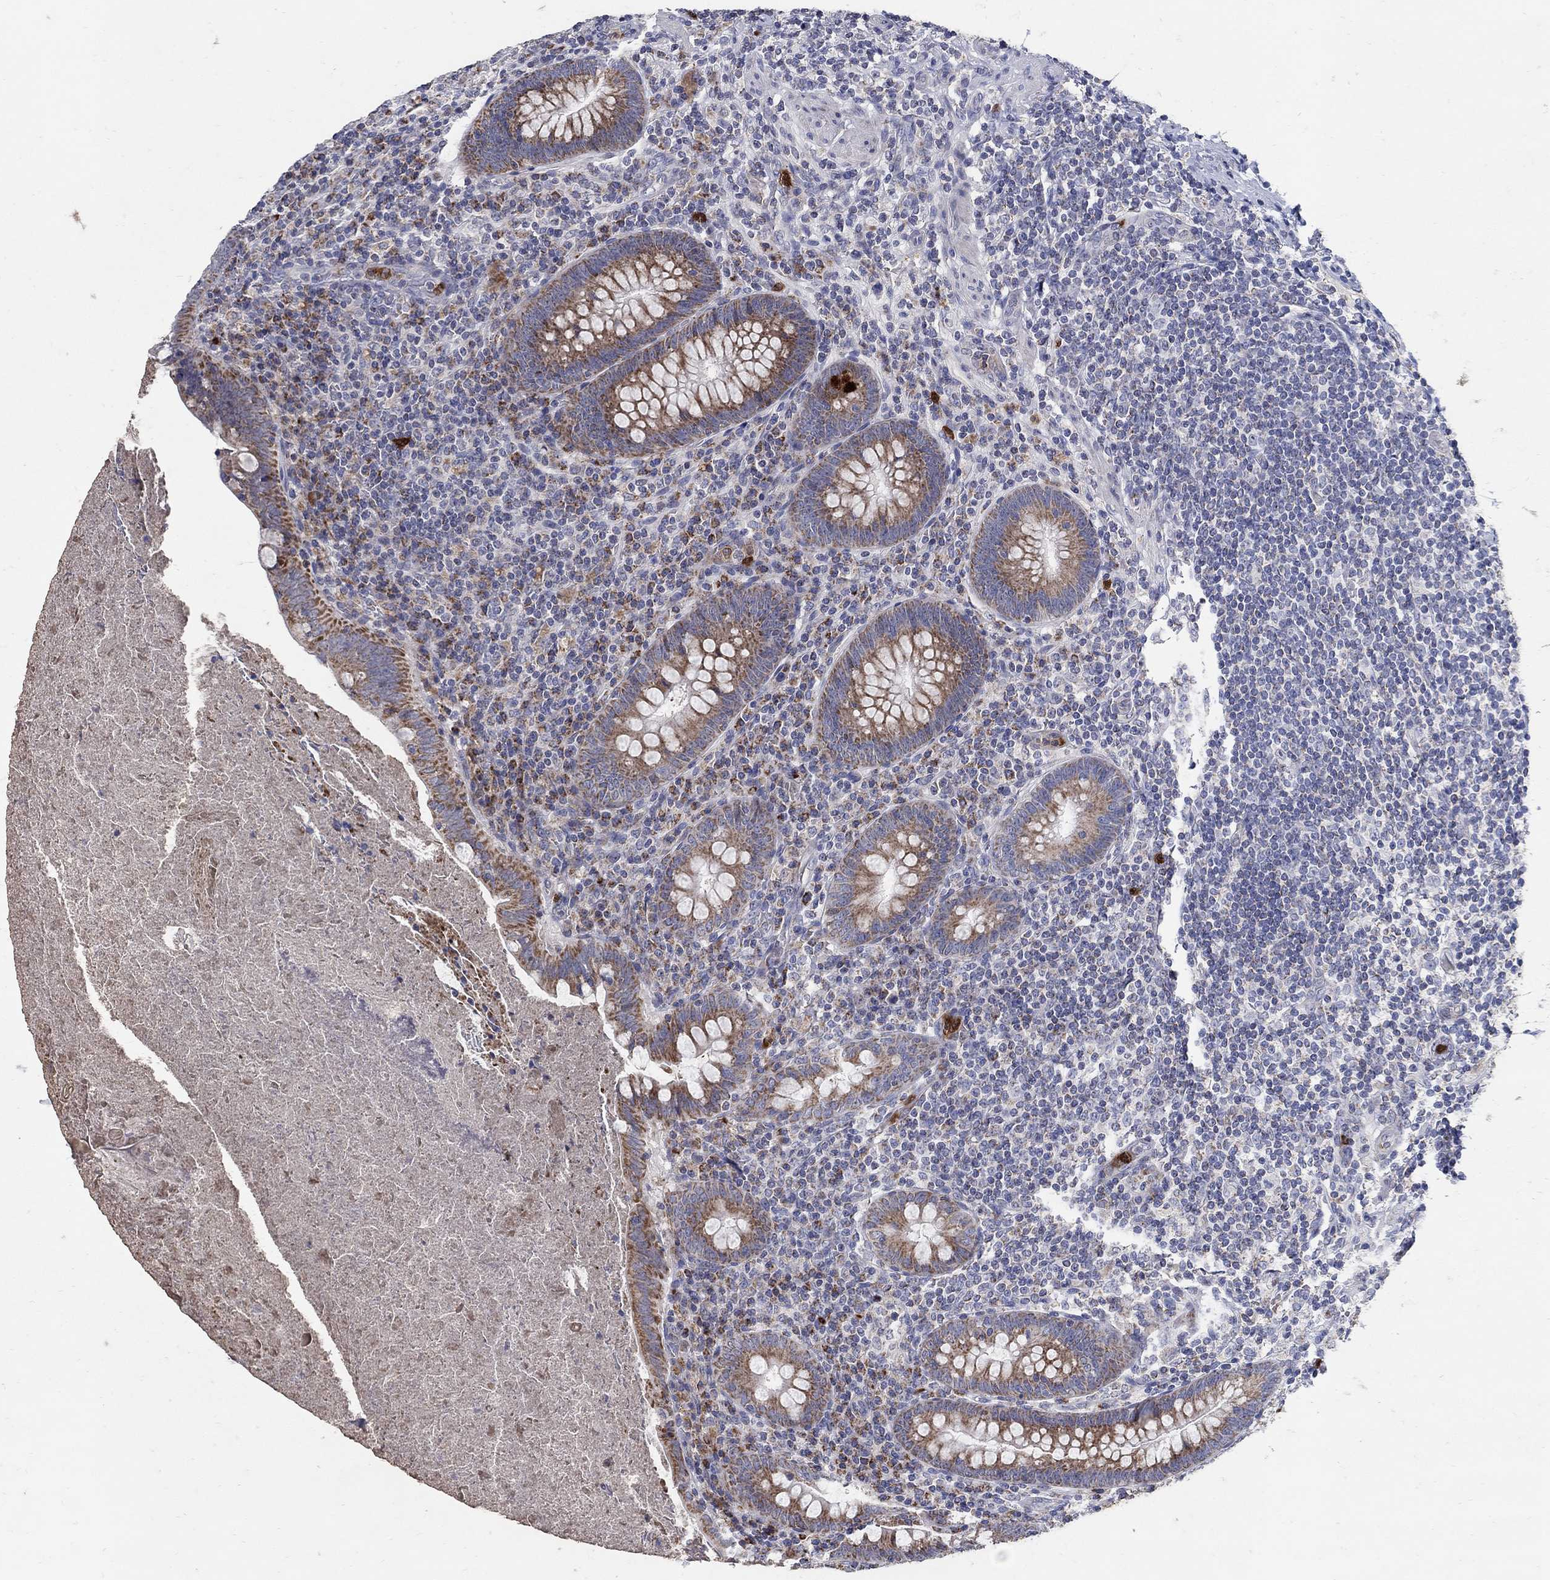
{"staining": {"intensity": "moderate", "quantity": "25%-75%", "location": "cytoplasmic/membranous"}, "tissue": "appendix", "cell_type": "Glandular cells", "image_type": "normal", "snomed": [{"axis": "morphology", "description": "Normal tissue, NOS"}, {"axis": "topography", "description": "Appendix"}], "caption": "Brown immunohistochemical staining in unremarkable appendix exhibits moderate cytoplasmic/membranous expression in about 25%-75% of glandular cells. (Brightfield microscopy of DAB IHC at high magnification).", "gene": "HMX2", "patient": {"sex": "male", "age": 47}}